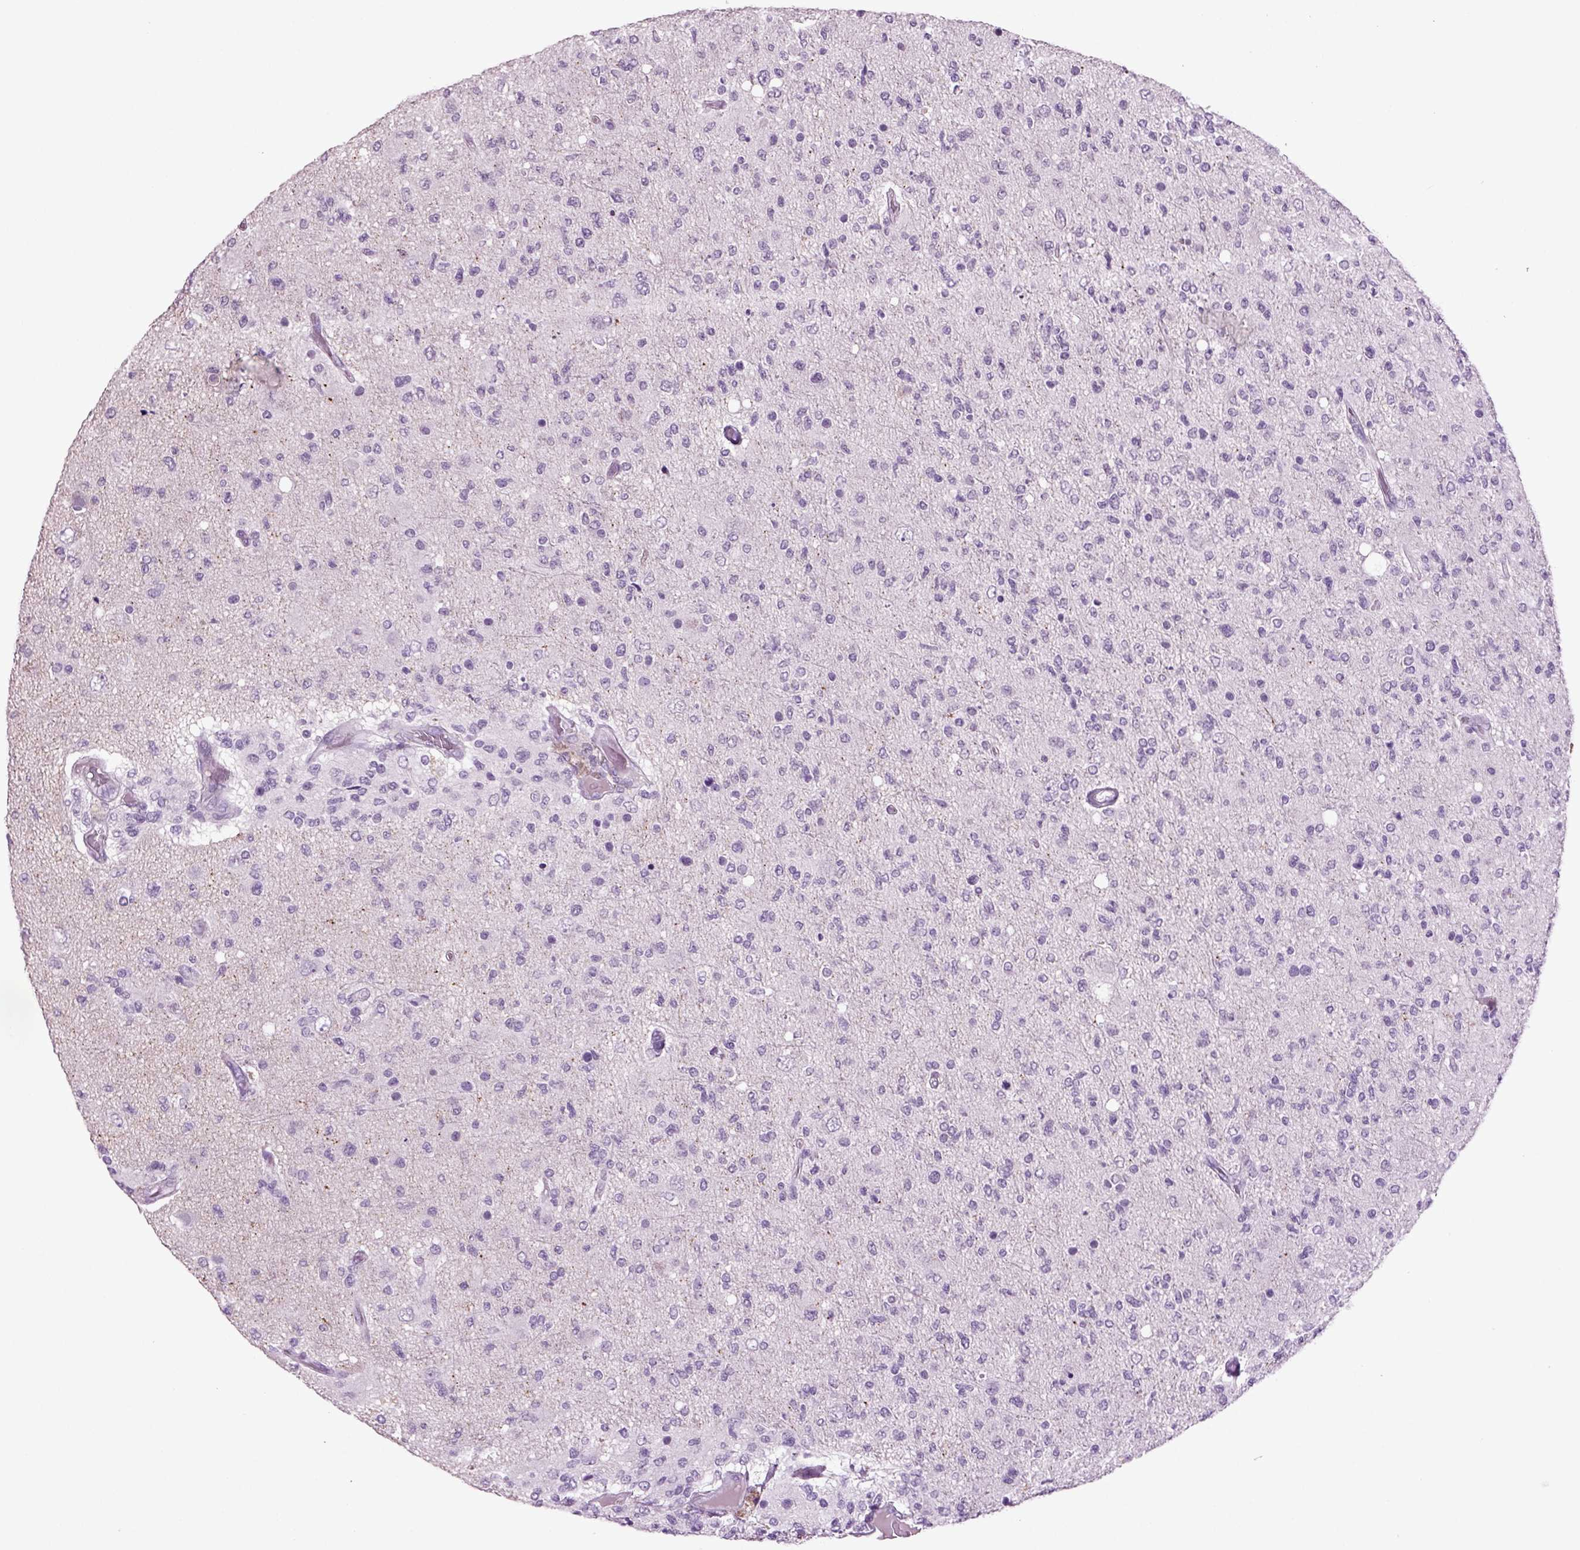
{"staining": {"intensity": "negative", "quantity": "none", "location": "none"}, "tissue": "glioma", "cell_type": "Tumor cells", "image_type": "cancer", "snomed": [{"axis": "morphology", "description": "Glioma, malignant, High grade"}, {"axis": "topography", "description": "Cerebral cortex"}], "caption": "Tumor cells show no significant positivity in glioma.", "gene": "SLC17A6", "patient": {"sex": "male", "age": 70}}